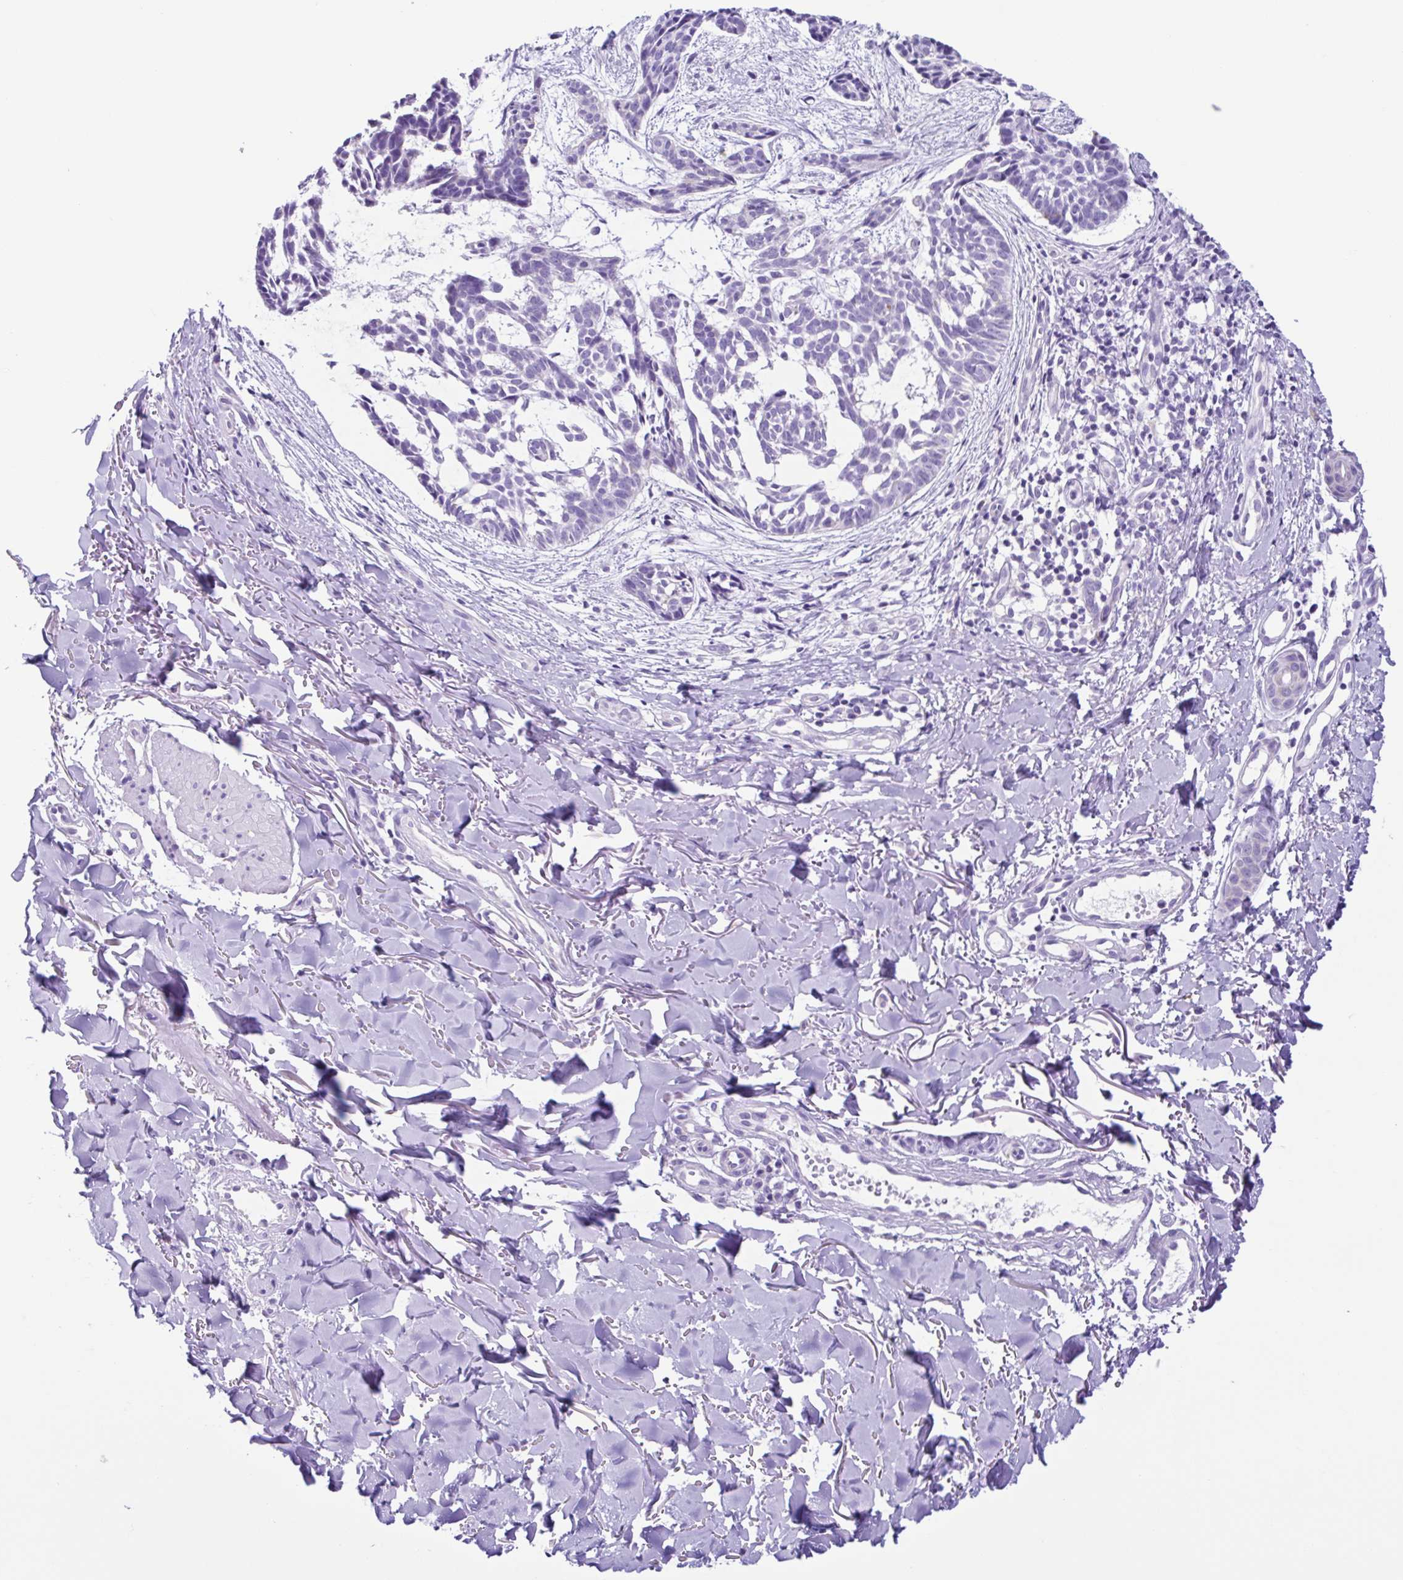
{"staining": {"intensity": "negative", "quantity": "none", "location": "none"}, "tissue": "skin cancer", "cell_type": "Tumor cells", "image_type": "cancer", "snomed": [{"axis": "morphology", "description": "Basal cell carcinoma"}, {"axis": "topography", "description": "Skin"}], "caption": "There is no significant positivity in tumor cells of skin cancer (basal cell carcinoma).", "gene": "ACTRT3", "patient": {"sex": "male", "age": 78}}